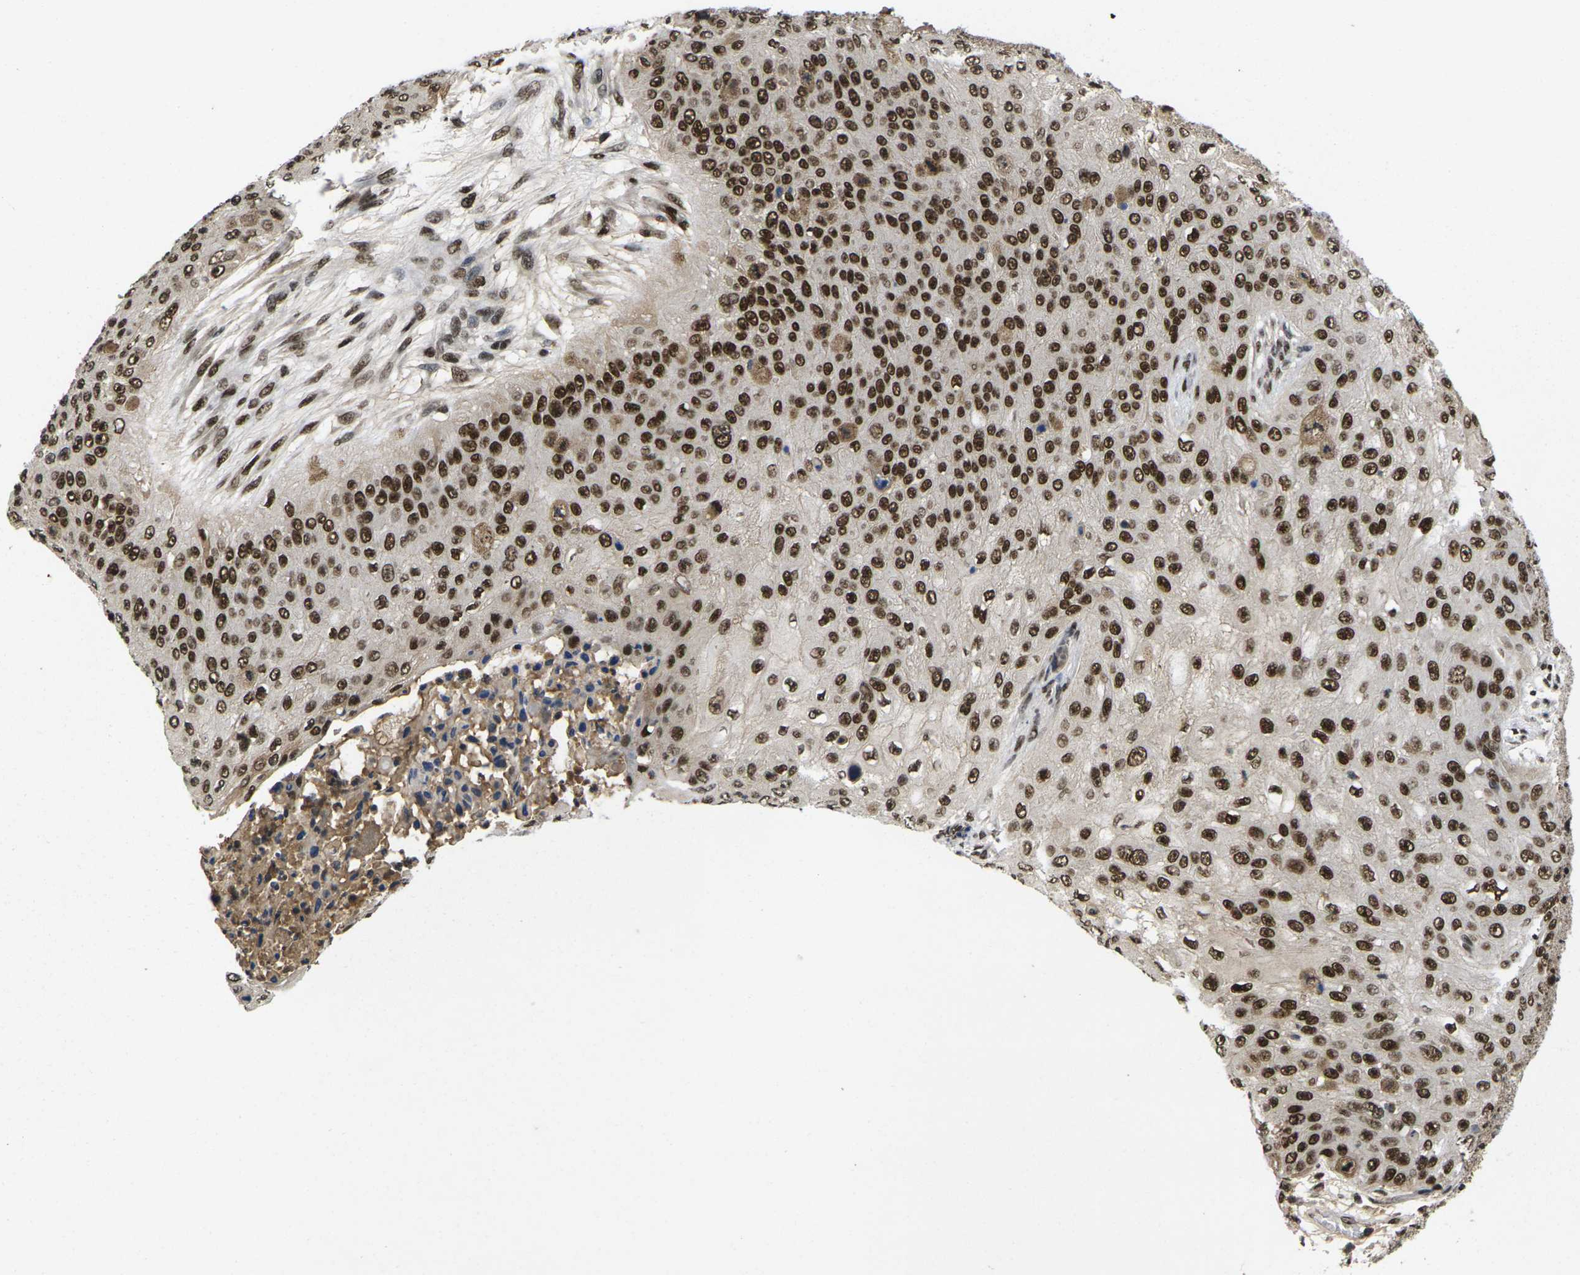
{"staining": {"intensity": "strong", "quantity": ">75%", "location": "nuclear"}, "tissue": "skin cancer", "cell_type": "Tumor cells", "image_type": "cancer", "snomed": [{"axis": "morphology", "description": "Squamous cell carcinoma, NOS"}, {"axis": "topography", "description": "Skin"}], "caption": "IHC micrograph of neoplastic tissue: skin squamous cell carcinoma stained using immunohistochemistry displays high levels of strong protein expression localized specifically in the nuclear of tumor cells, appearing as a nuclear brown color.", "gene": "GTF2E1", "patient": {"sex": "female", "age": 80}}